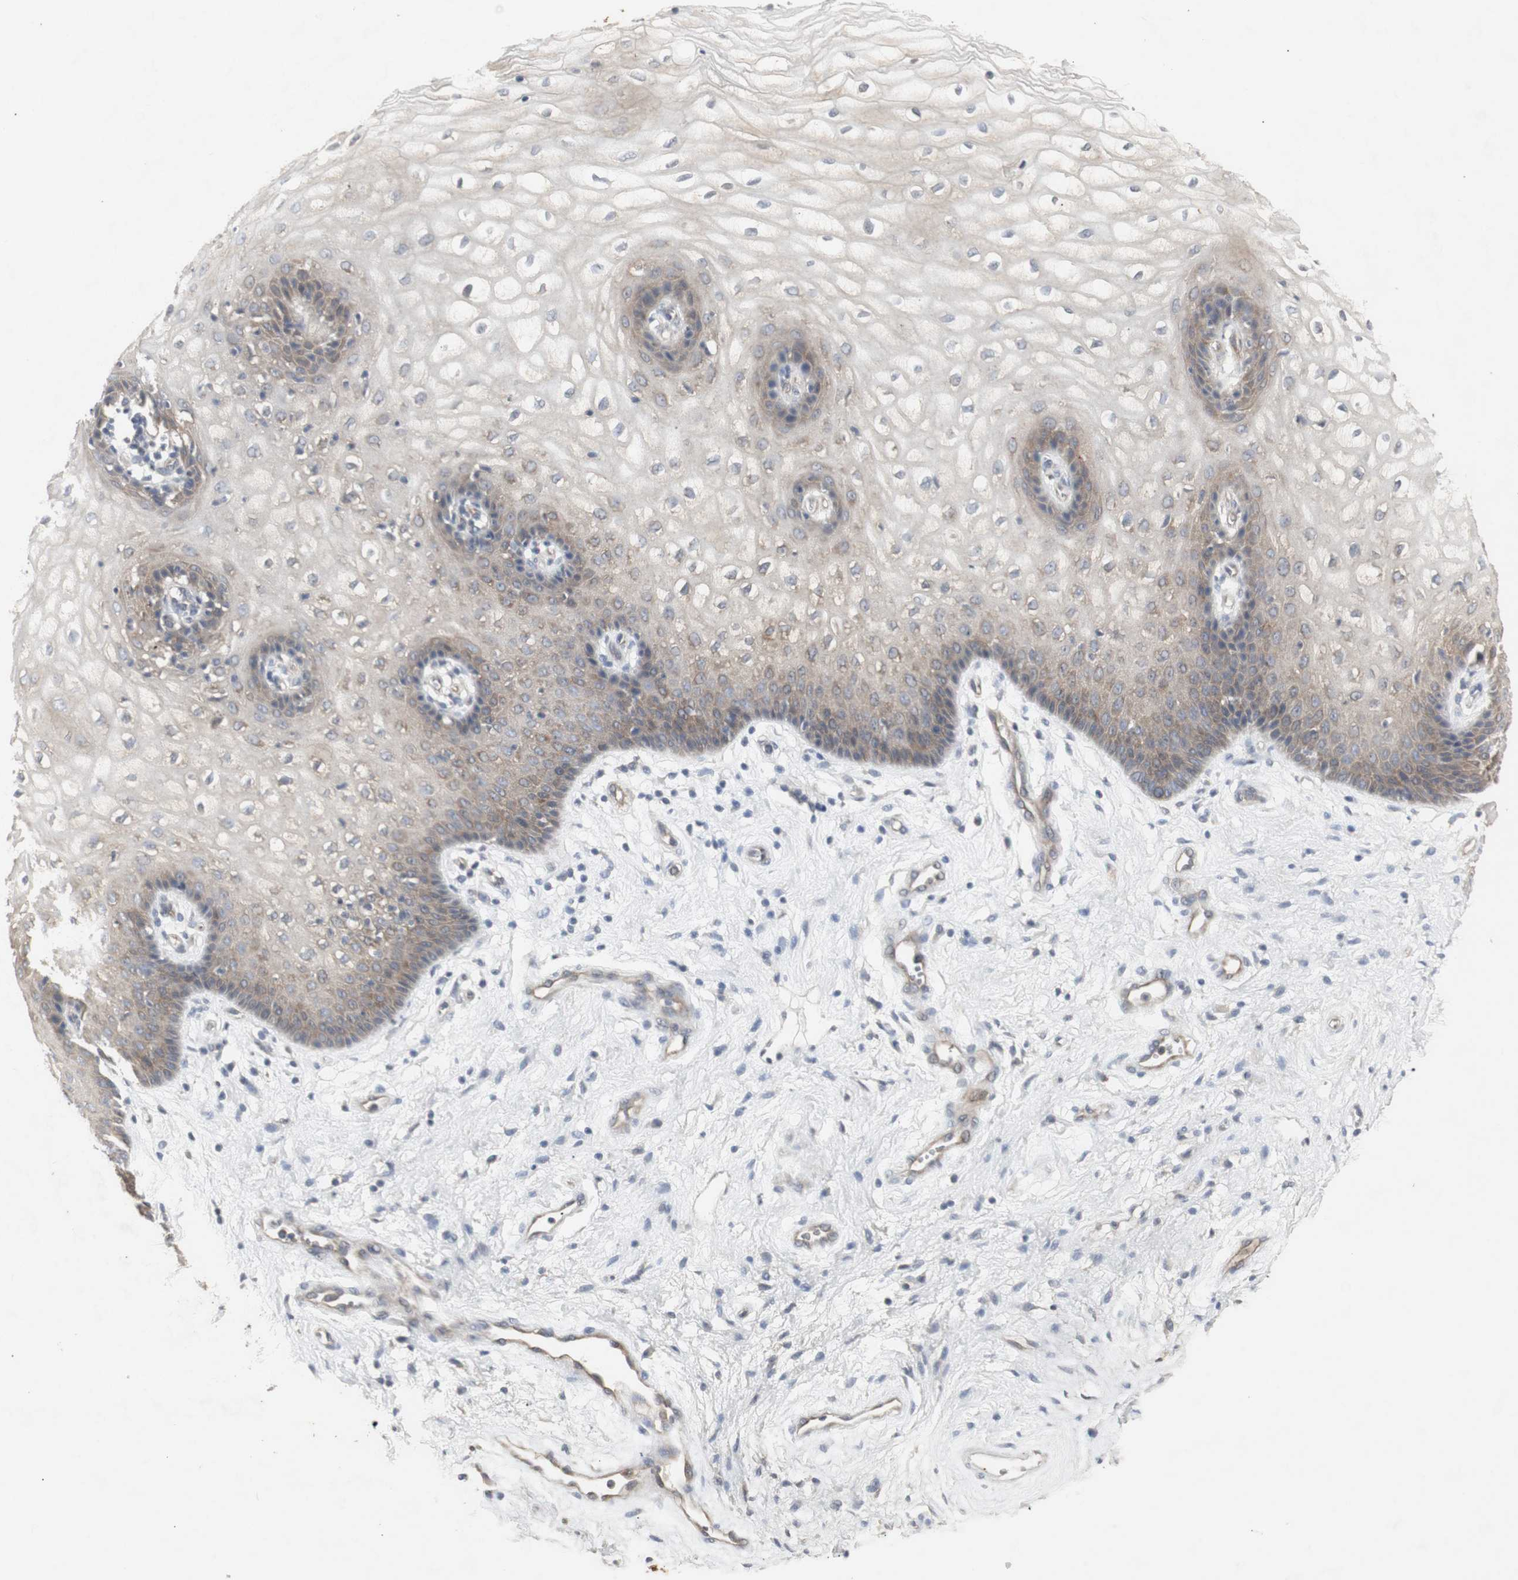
{"staining": {"intensity": "weak", "quantity": ">75%", "location": "cytoplasmic/membranous"}, "tissue": "vagina", "cell_type": "Squamous epithelial cells", "image_type": "normal", "snomed": [{"axis": "morphology", "description": "Normal tissue, NOS"}, {"axis": "topography", "description": "Vagina"}], "caption": "Immunohistochemical staining of benign human vagina shows >75% levels of weak cytoplasmic/membranous protein positivity in about >75% of squamous epithelial cells. (Brightfield microscopy of DAB IHC at high magnification).", "gene": "CHURC1", "patient": {"sex": "female", "age": 34}}